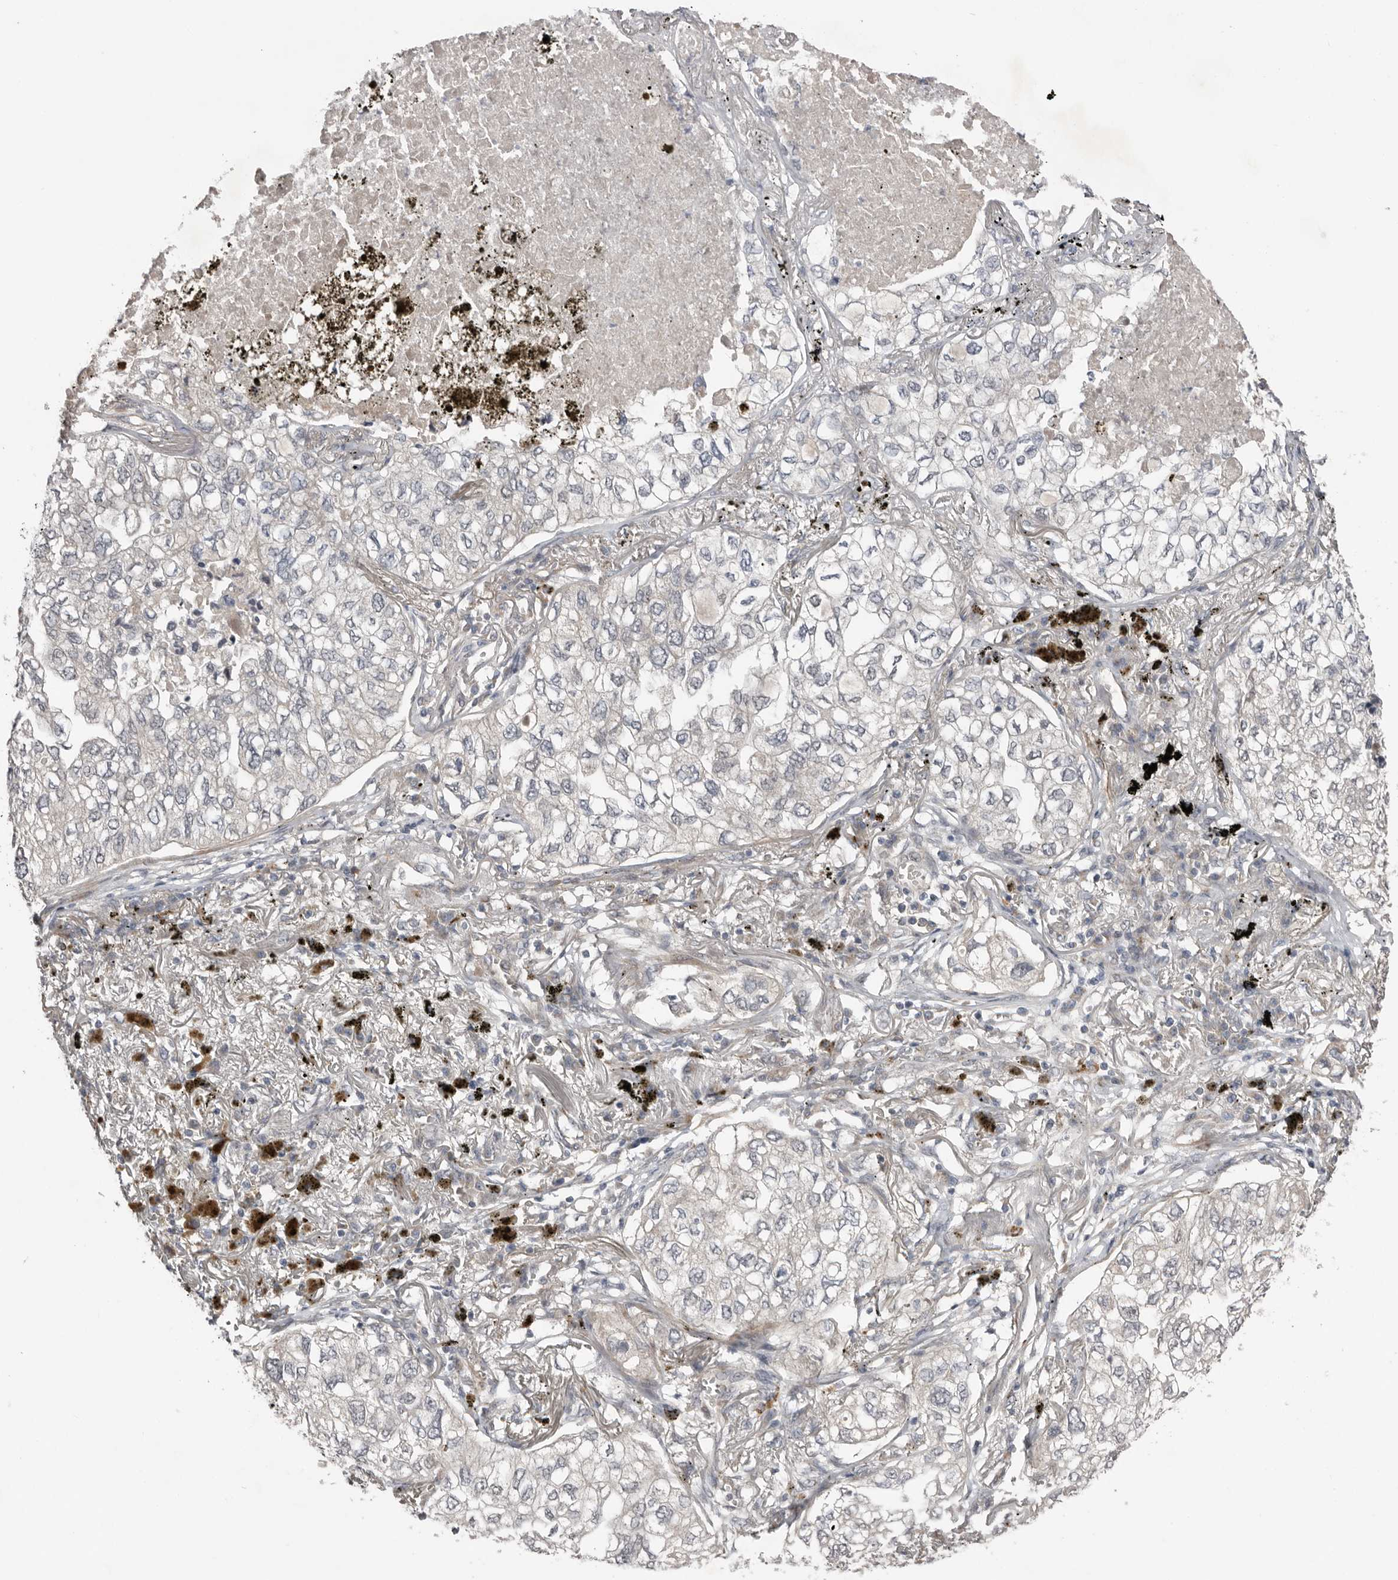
{"staining": {"intensity": "negative", "quantity": "none", "location": "none"}, "tissue": "lung cancer", "cell_type": "Tumor cells", "image_type": "cancer", "snomed": [{"axis": "morphology", "description": "Adenocarcinoma, NOS"}, {"axis": "topography", "description": "Lung"}], "caption": "Tumor cells show no significant staining in lung cancer. (Immunohistochemistry (ihc), brightfield microscopy, high magnification).", "gene": "RANBP17", "patient": {"sex": "male", "age": 65}}